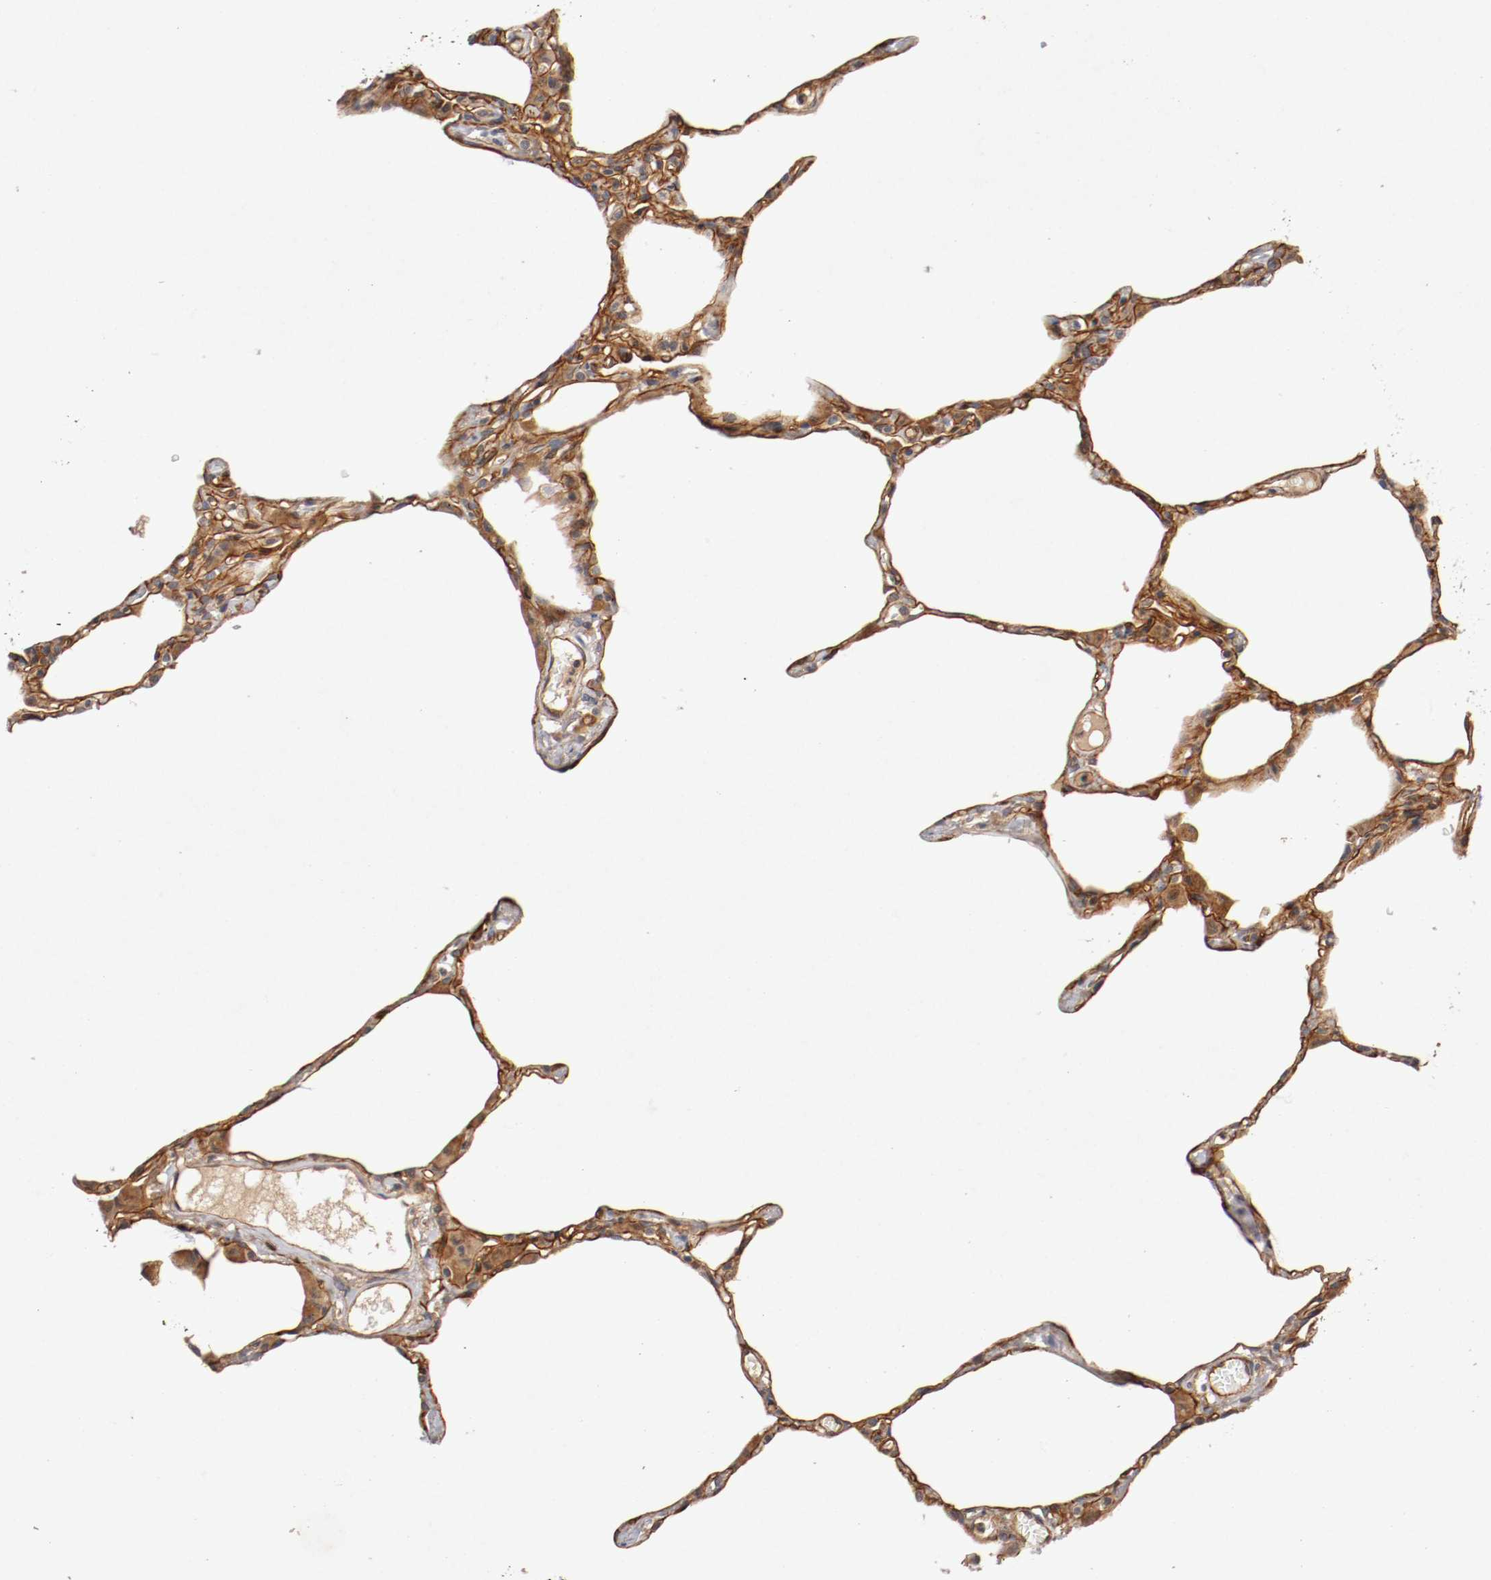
{"staining": {"intensity": "strong", "quantity": ">75%", "location": "cytoplasmic/membranous"}, "tissue": "lung", "cell_type": "Alveolar cells", "image_type": "normal", "snomed": [{"axis": "morphology", "description": "Normal tissue, NOS"}, {"axis": "topography", "description": "Lung"}], "caption": "Protein positivity by IHC displays strong cytoplasmic/membranous positivity in approximately >75% of alveolar cells in benign lung. The staining was performed using DAB, with brown indicating positive protein expression. Nuclei are stained blue with hematoxylin.", "gene": "TYK2", "patient": {"sex": "female", "age": 49}}